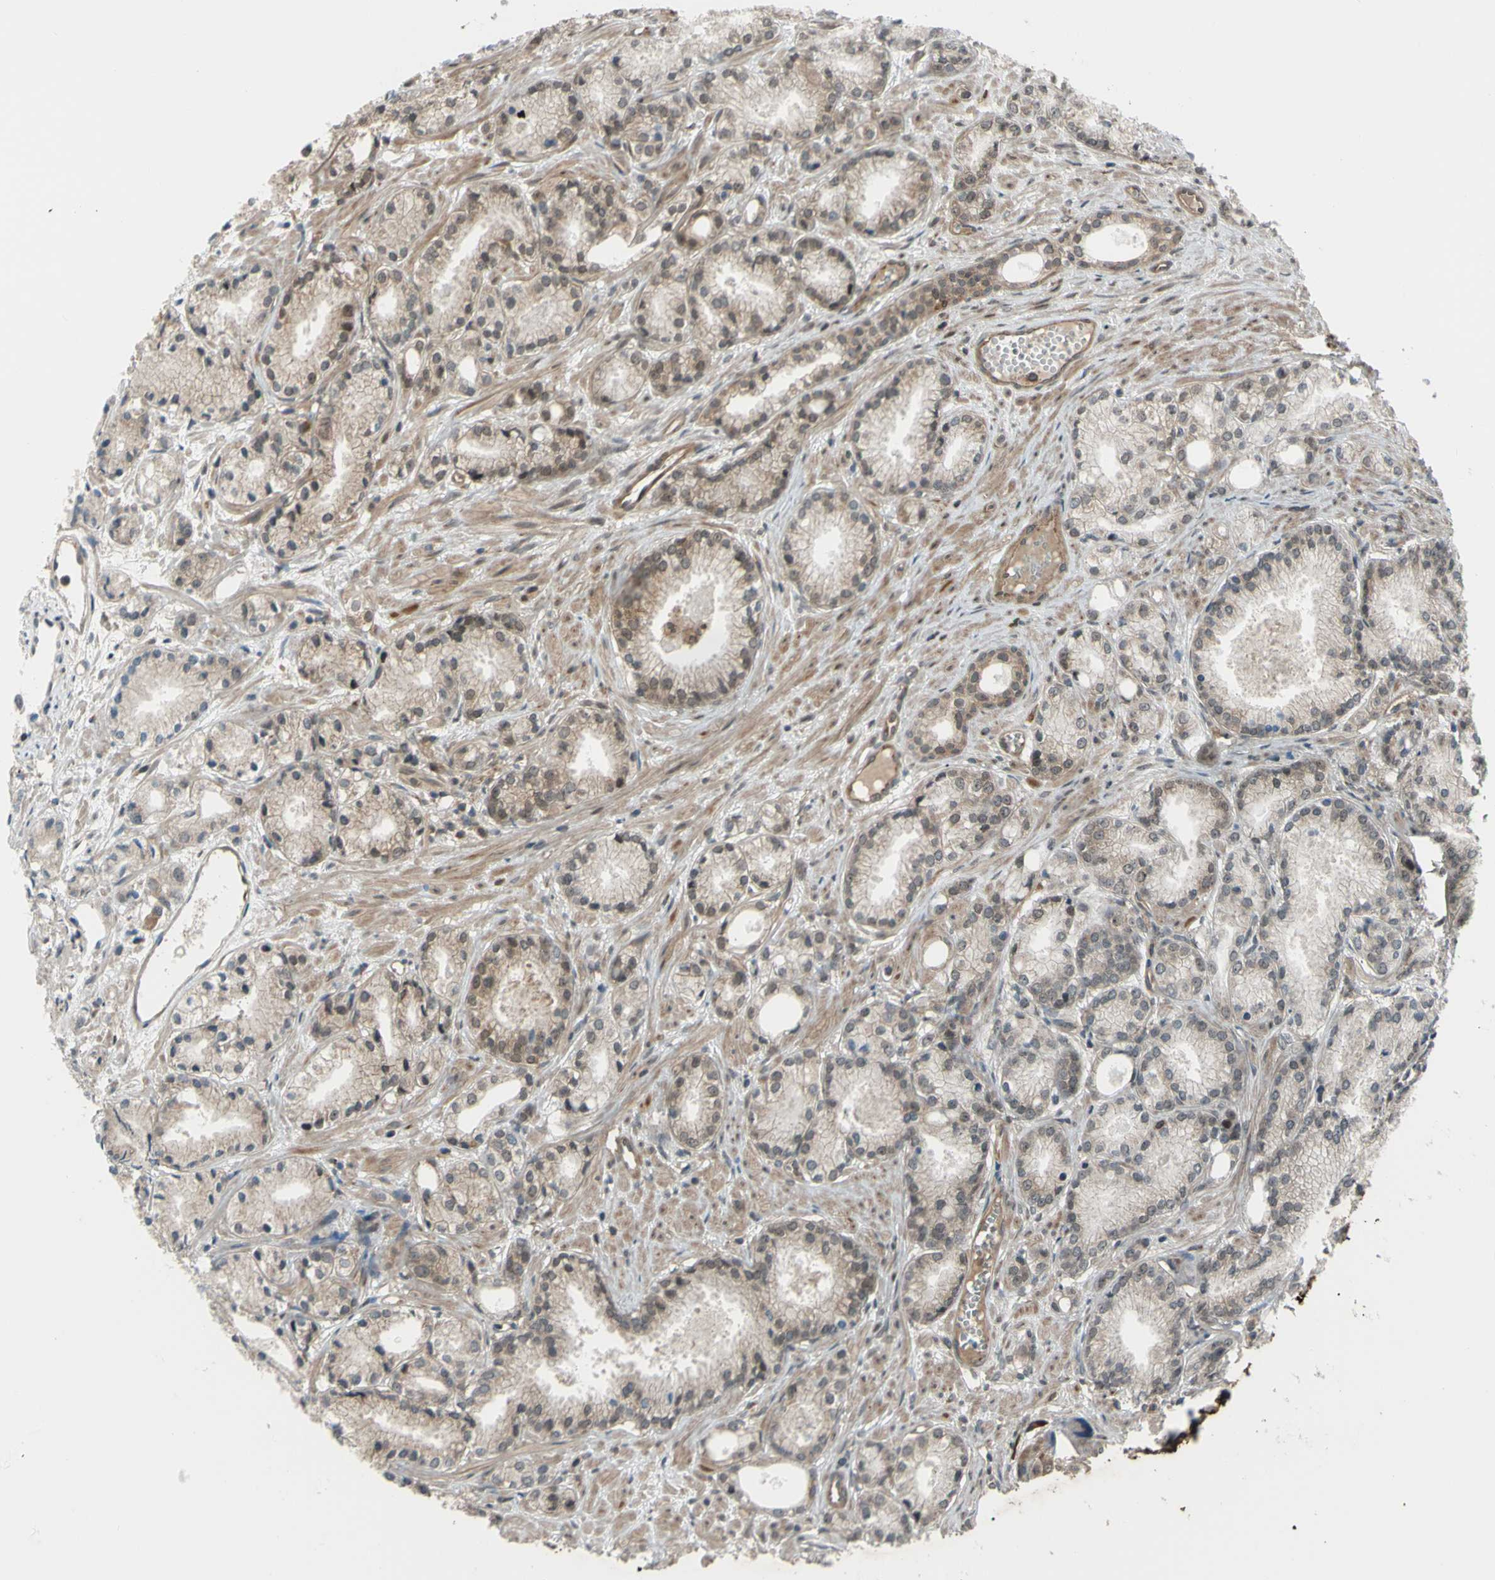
{"staining": {"intensity": "weak", "quantity": "25%-75%", "location": "cytoplasmic/membranous,nuclear"}, "tissue": "prostate cancer", "cell_type": "Tumor cells", "image_type": "cancer", "snomed": [{"axis": "morphology", "description": "Adenocarcinoma, Low grade"}, {"axis": "topography", "description": "Prostate"}], "caption": "Weak cytoplasmic/membranous and nuclear protein staining is seen in approximately 25%-75% of tumor cells in prostate adenocarcinoma (low-grade). The staining was performed using DAB, with brown indicating positive protein expression. Nuclei are stained blue with hematoxylin.", "gene": "FLII", "patient": {"sex": "male", "age": 72}}